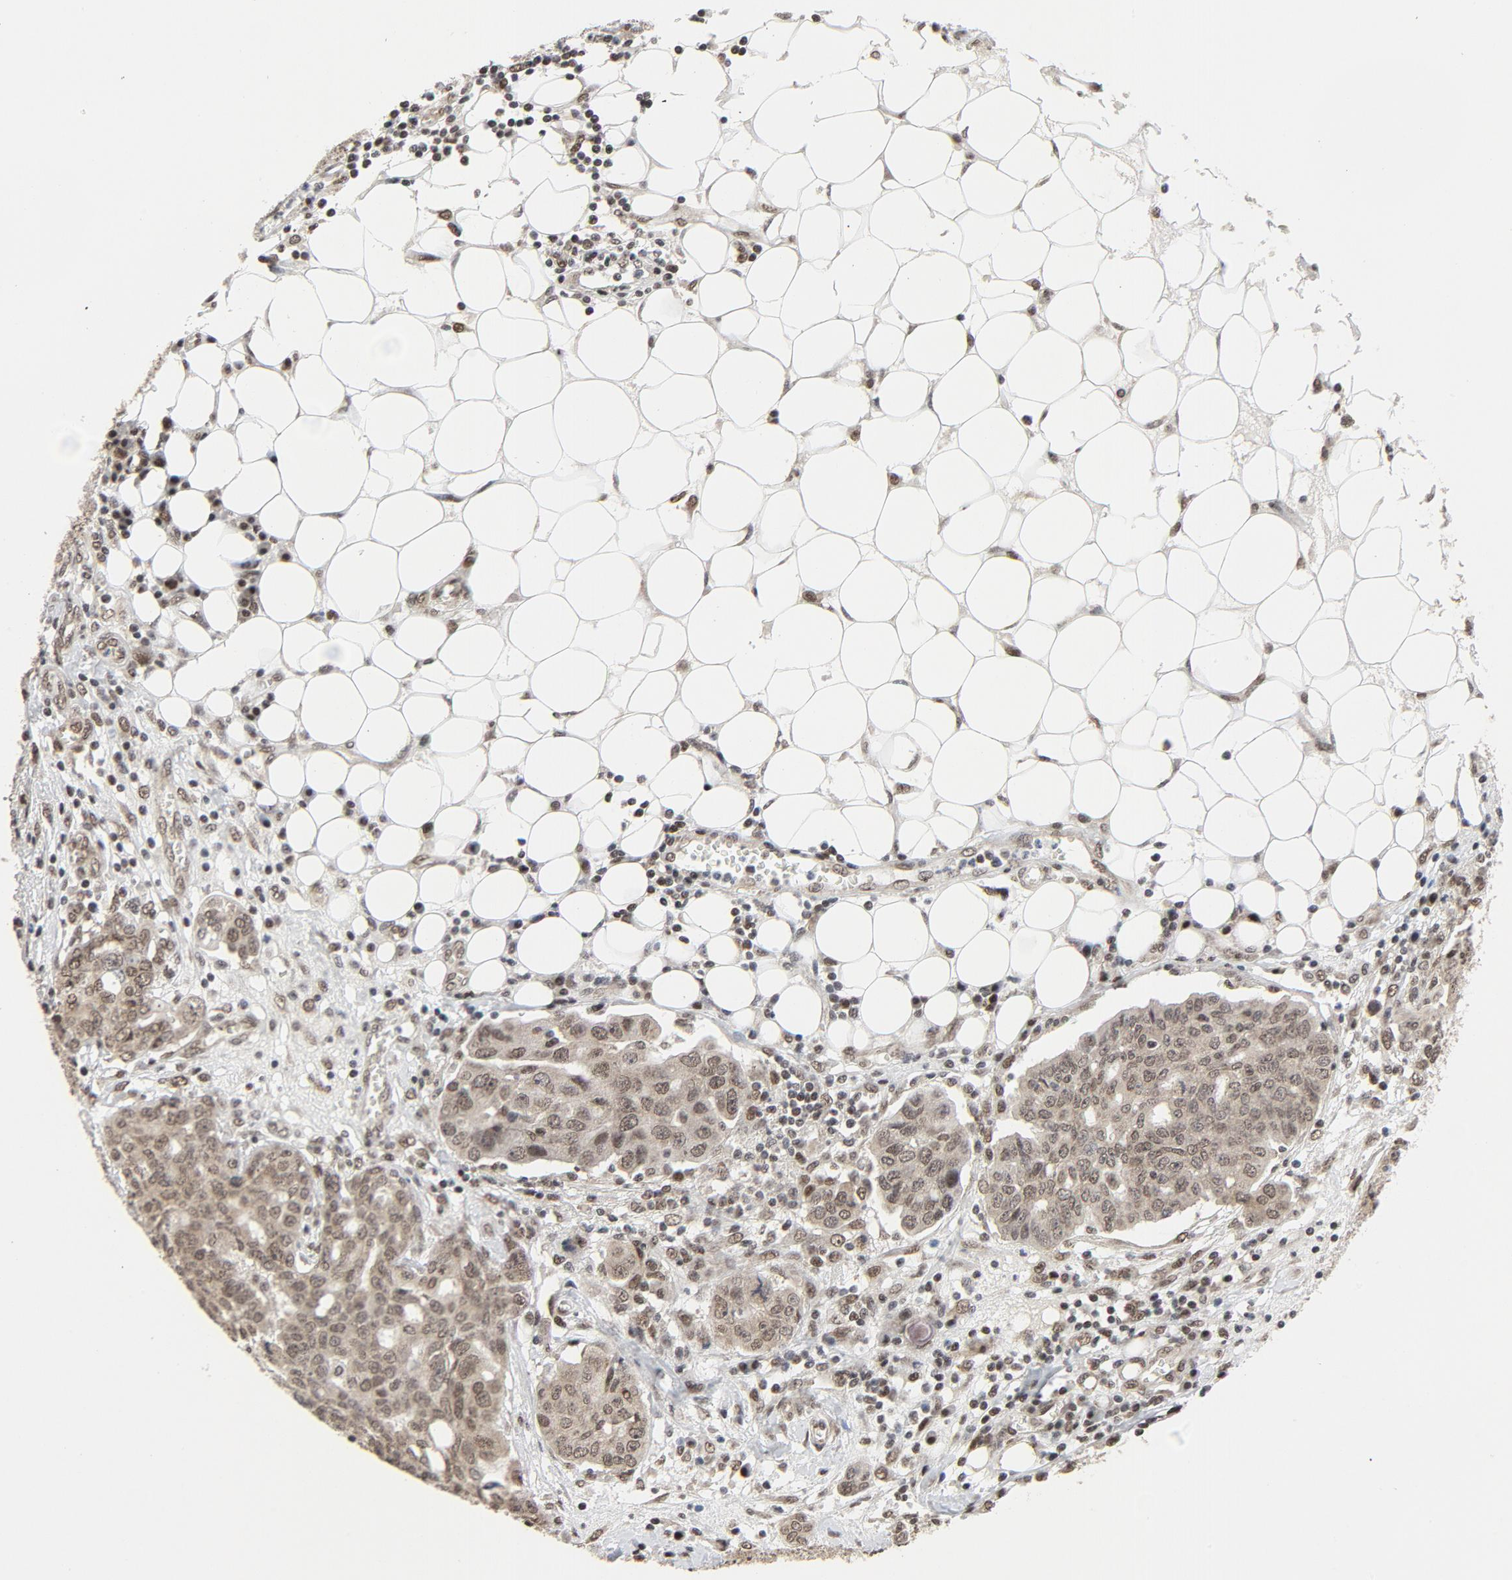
{"staining": {"intensity": "weak", "quantity": ">75%", "location": "nuclear"}, "tissue": "ovarian cancer", "cell_type": "Tumor cells", "image_type": "cancer", "snomed": [{"axis": "morphology", "description": "Cystadenocarcinoma, serous, NOS"}, {"axis": "topography", "description": "Soft tissue"}, {"axis": "topography", "description": "Ovary"}], "caption": "Immunohistochemistry histopathology image of neoplastic tissue: human serous cystadenocarcinoma (ovarian) stained using immunohistochemistry (IHC) displays low levels of weak protein expression localized specifically in the nuclear of tumor cells, appearing as a nuclear brown color.", "gene": "ERCC1", "patient": {"sex": "female", "age": 57}}